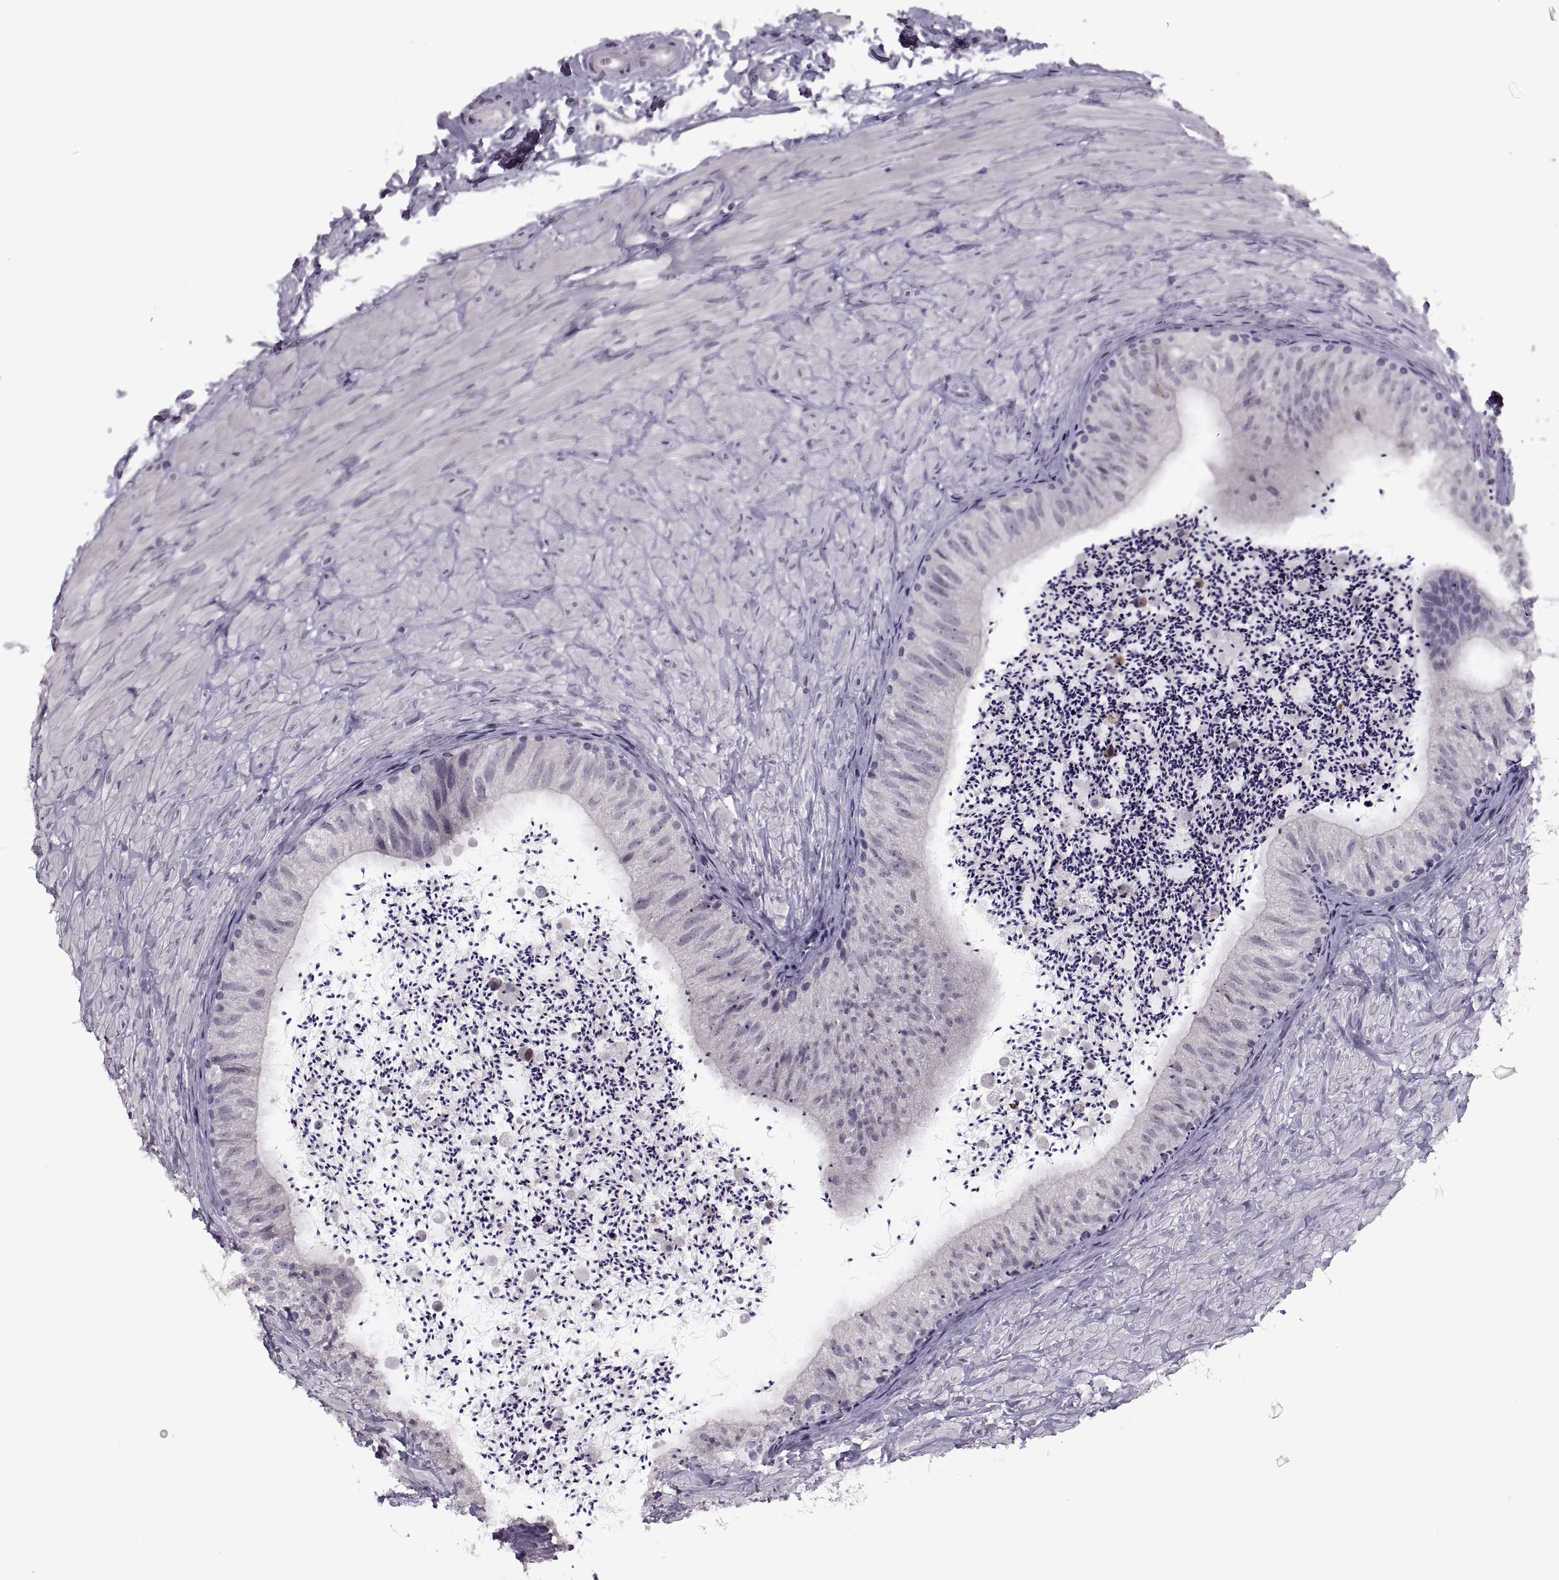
{"staining": {"intensity": "negative", "quantity": "none", "location": "none"}, "tissue": "epididymis", "cell_type": "Glandular cells", "image_type": "normal", "snomed": [{"axis": "morphology", "description": "Normal tissue, NOS"}, {"axis": "topography", "description": "Epididymis"}], "caption": "High power microscopy image of an immunohistochemistry image of unremarkable epididymis, revealing no significant staining in glandular cells.", "gene": "PAGE2B", "patient": {"sex": "male", "age": 32}}